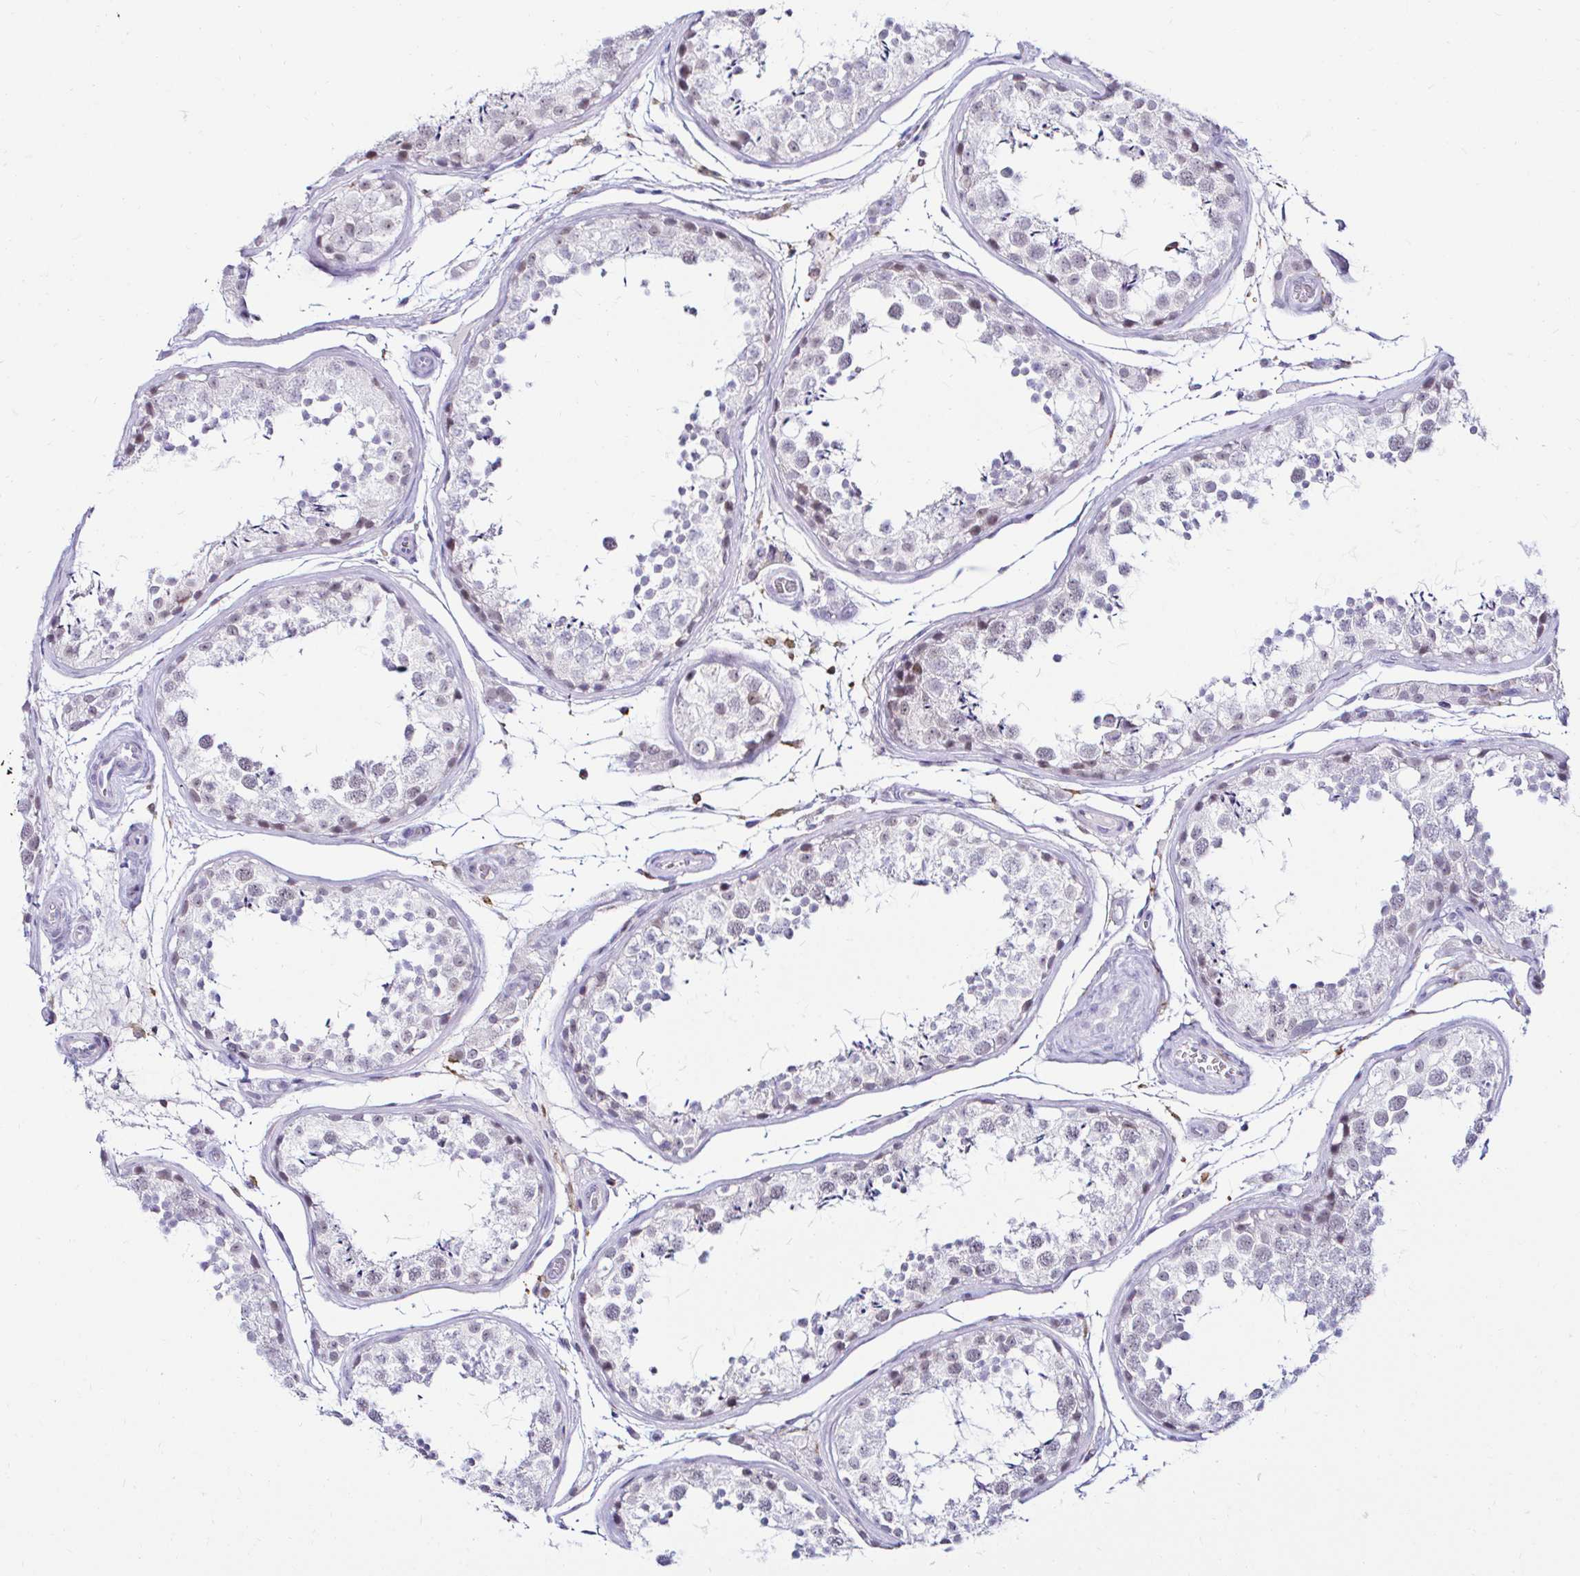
{"staining": {"intensity": "weak", "quantity": "<25%", "location": "nuclear"}, "tissue": "testis", "cell_type": "Cells in seminiferous ducts", "image_type": "normal", "snomed": [{"axis": "morphology", "description": "Normal tissue, NOS"}, {"axis": "topography", "description": "Testis"}], "caption": "A photomicrograph of testis stained for a protein displays no brown staining in cells in seminiferous ducts. Nuclei are stained in blue.", "gene": "CYBB", "patient": {"sex": "male", "age": 29}}